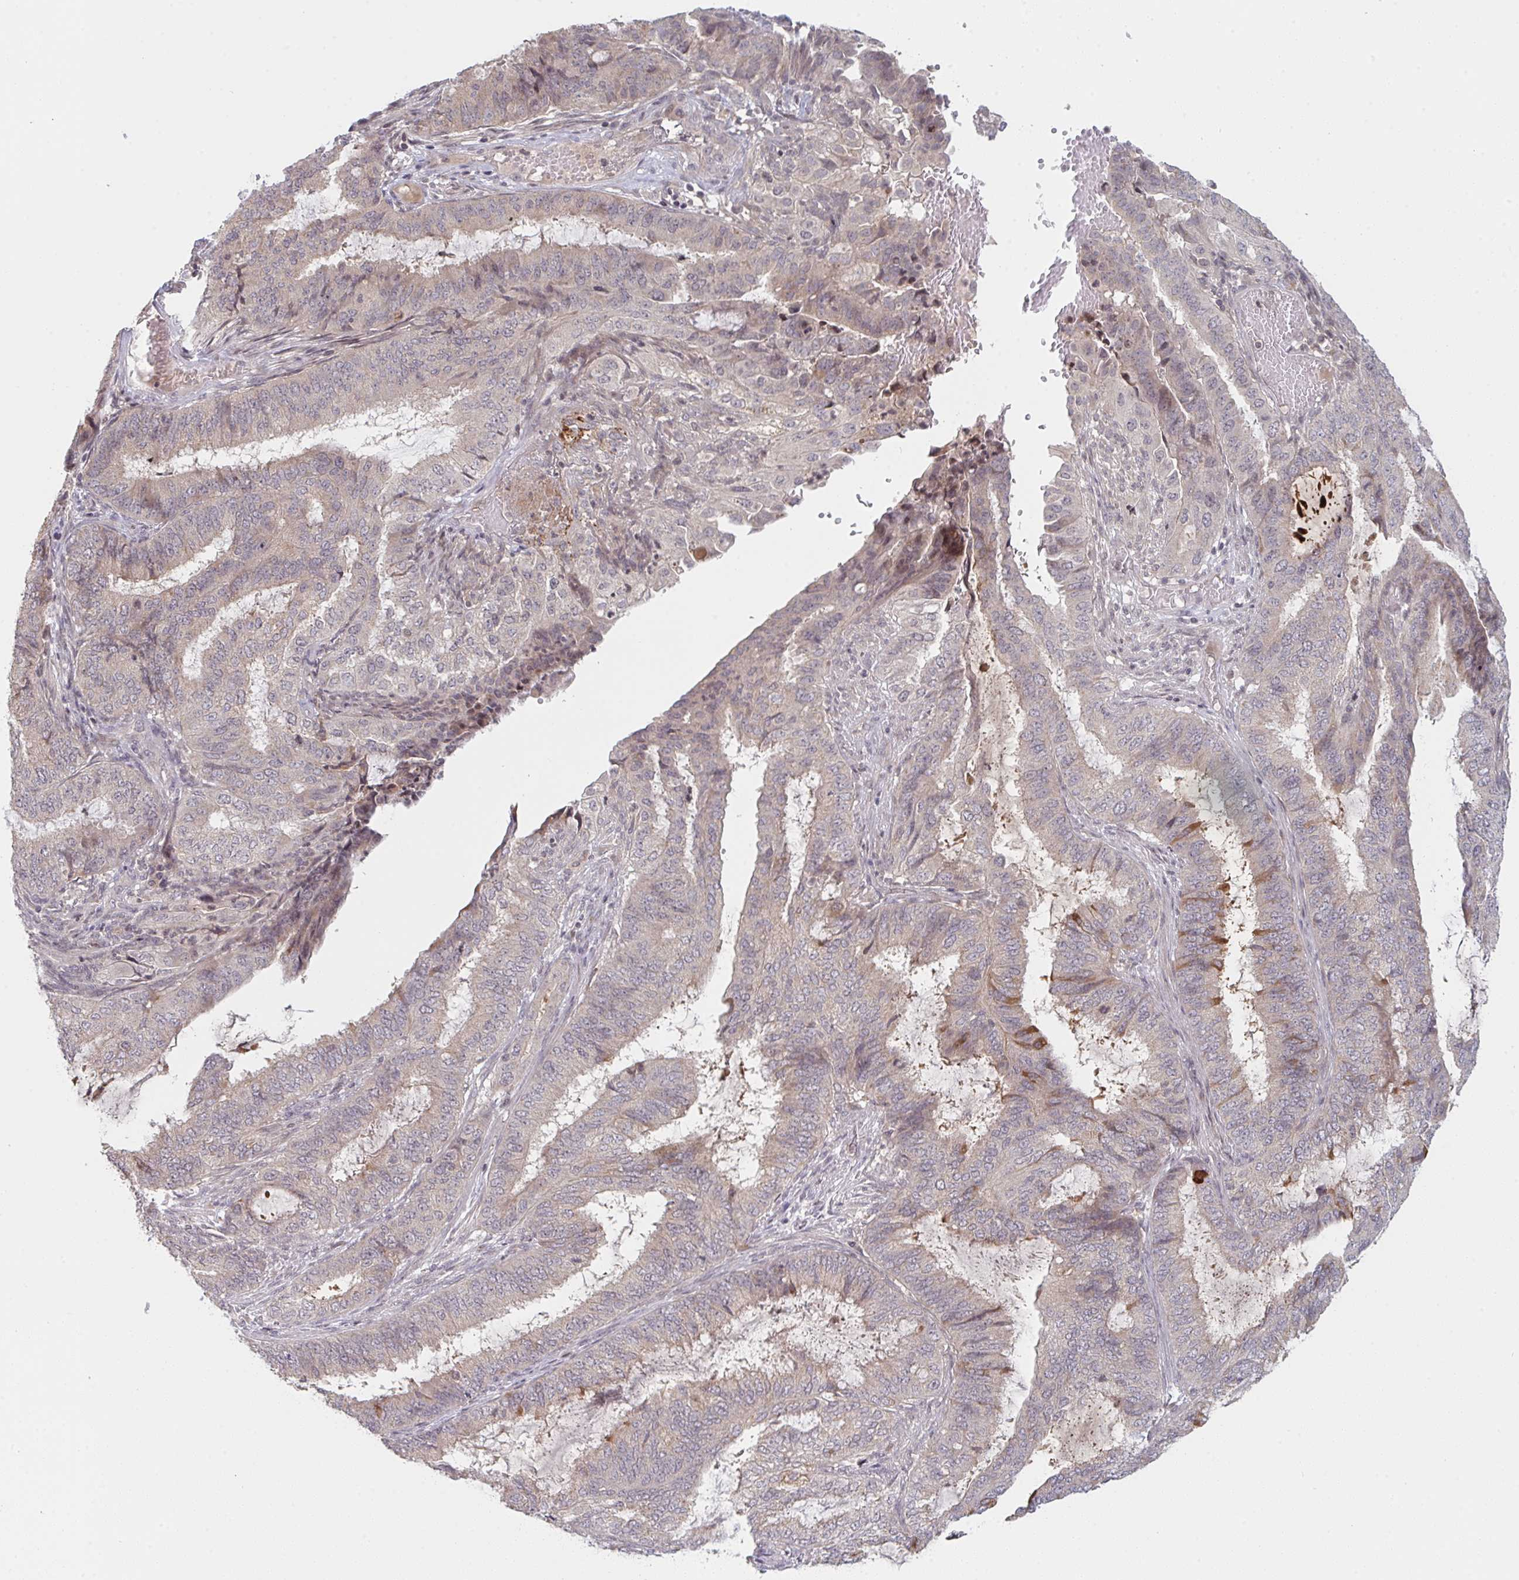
{"staining": {"intensity": "moderate", "quantity": "<25%", "location": "cytoplasmic/membranous"}, "tissue": "endometrial cancer", "cell_type": "Tumor cells", "image_type": "cancer", "snomed": [{"axis": "morphology", "description": "Adenocarcinoma, NOS"}, {"axis": "topography", "description": "Endometrium"}], "caption": "Tumor cells show moderate cytoplasmic/membranous staining in approximately <25% of cells in endometrial cancer (adenocarcinoma).", "gene": "DCST1", "patient": {"sex": "female", "age": 51}}